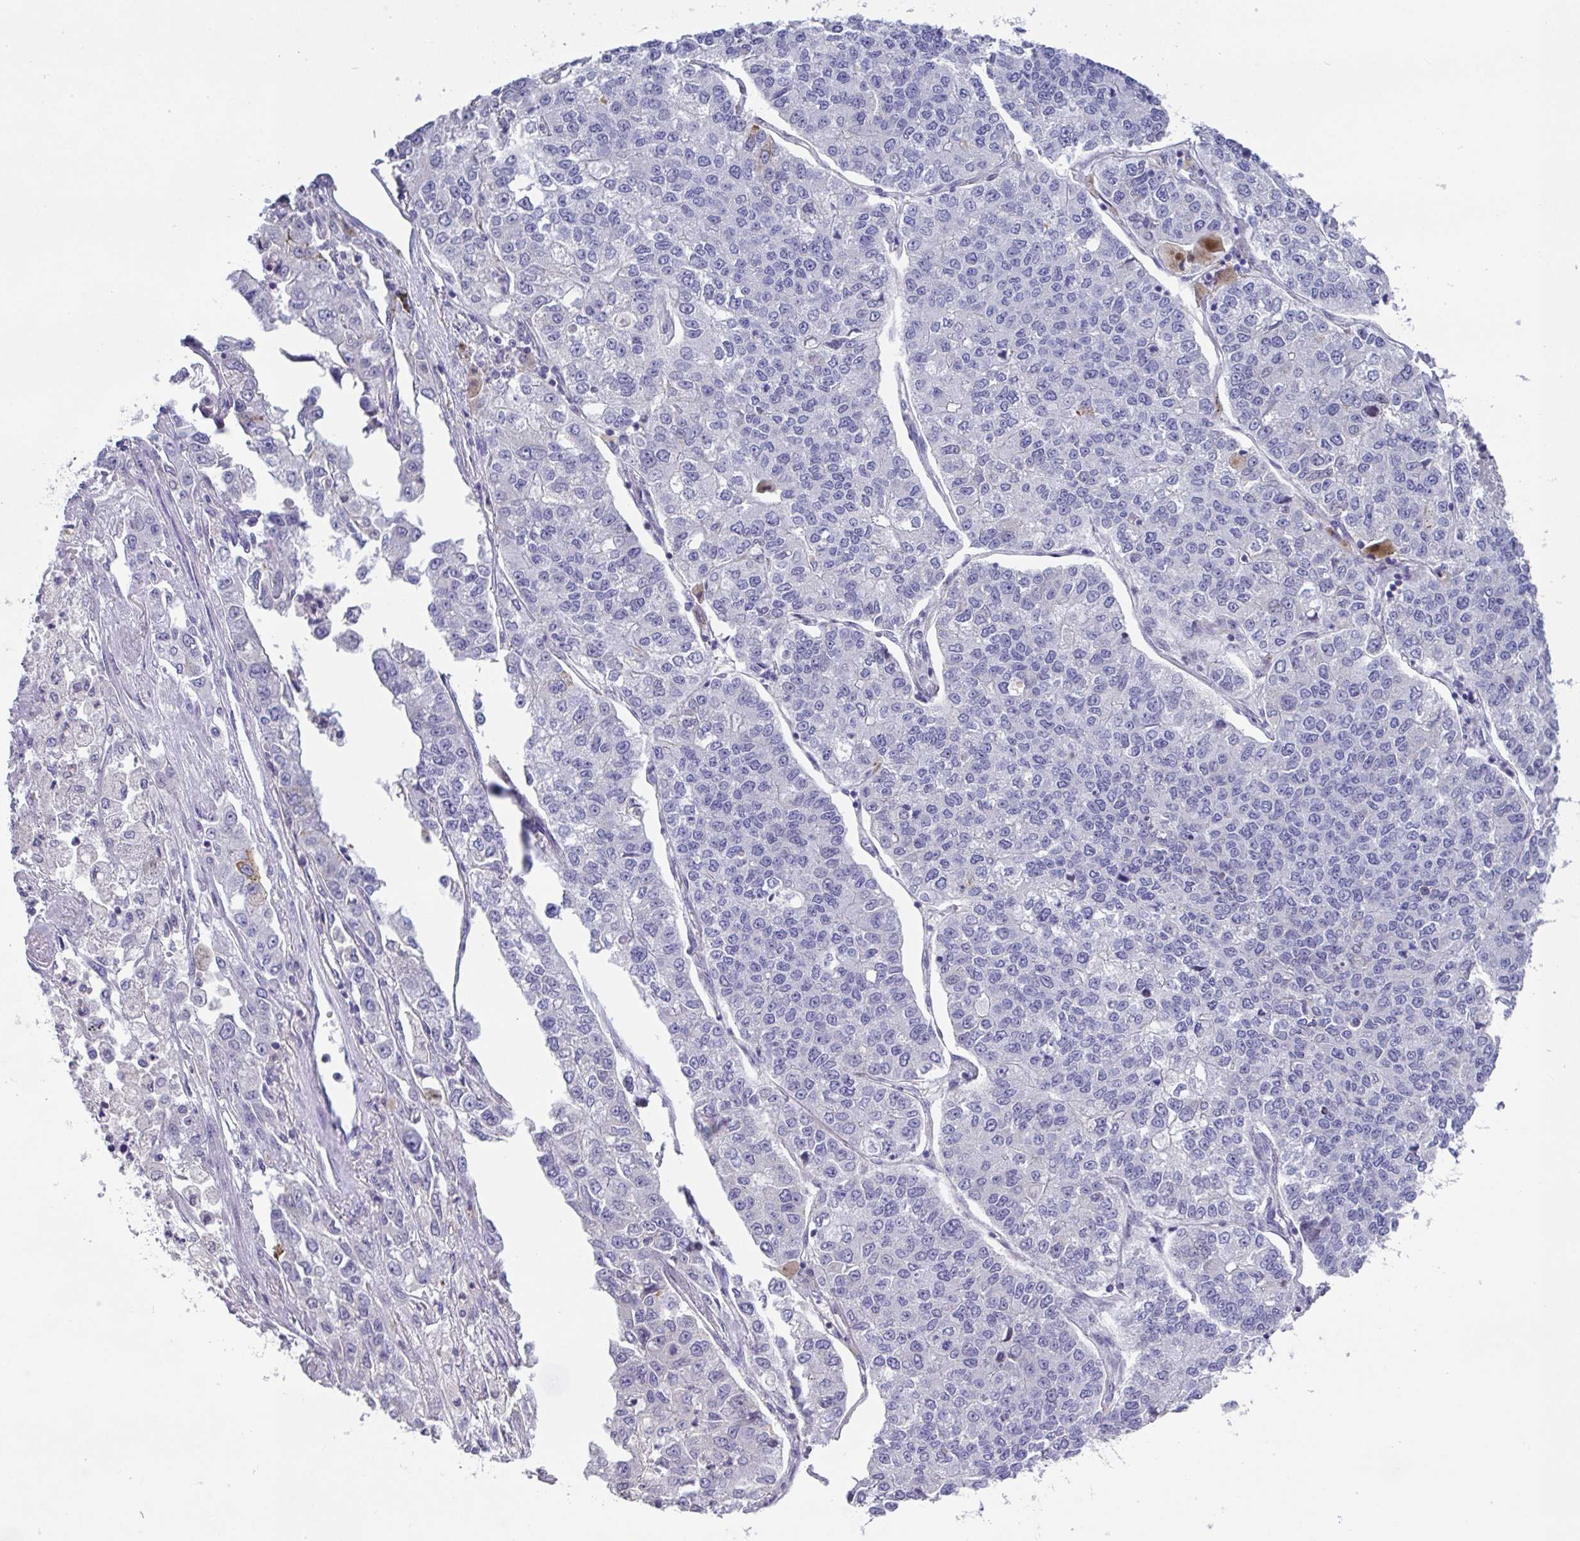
{"staining": {"intensity": "negative", "quantity": "none", "location": "none"}, "tissue": "lung cancer", "cell_type": "Tumor cells", "image_type": "cancer", "snomed": [{"axis": "morphology", "description": "Adenocarcinoma, NOS"}, {"axis": "topography", "description": "Lung"}], "caption": "Immunohistochemical staining of lung cancer reveals no significant expression in tumor cells.", "gene": "GLTPD2", "patient": {"sex": "male", "age": 49}}